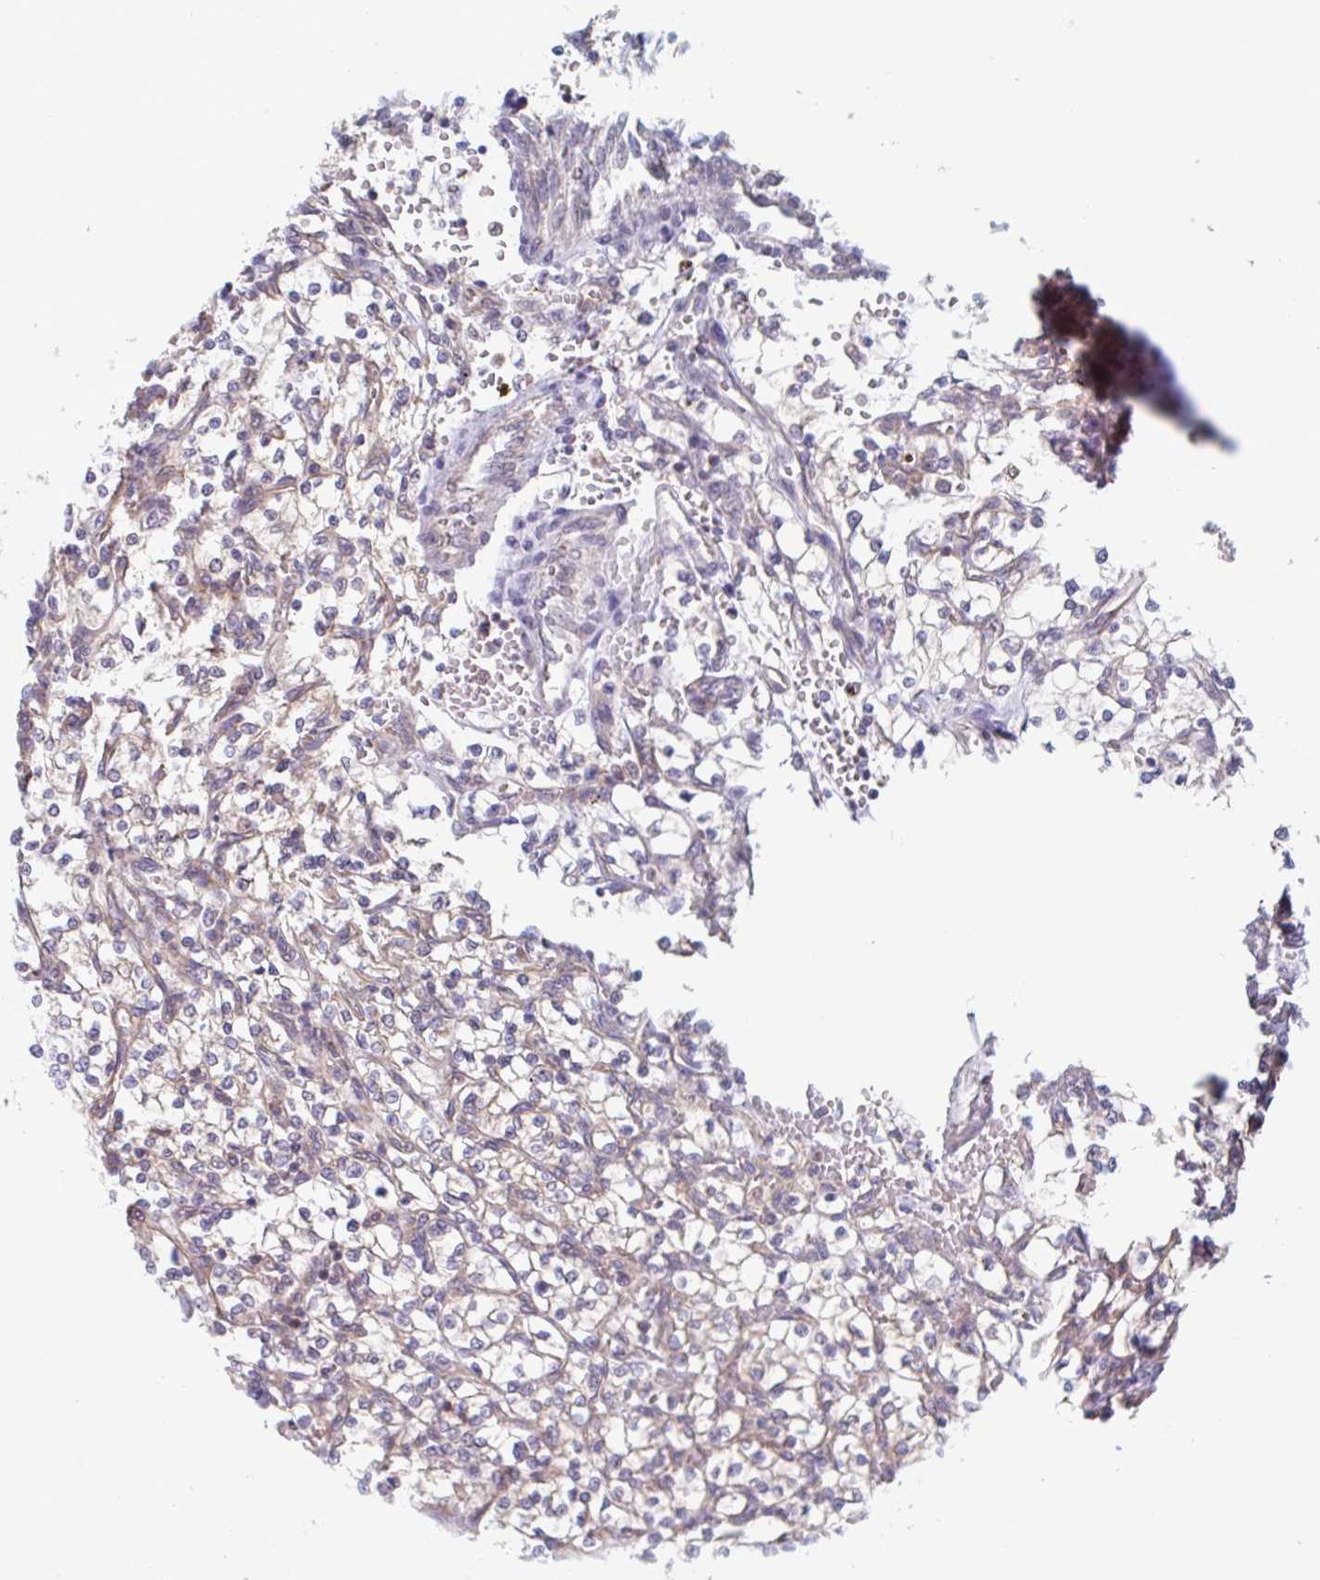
{"staining": {"intensity": "weak", "quantity": "<25%", "location": "cytoplasmic/membranous"}, "tissue": "renal cancer", "cell_type": "Tumor cells", "image_type": "cancer", "snomed": [{"axis": "morphology", "description": "Adenocarcinoma, NOS"}, {"axis": "topography", "description": "Kidney"}], "caption": "An immunohistochemistry (IHC) histopathology image of adenocarcinoma (renal) is shown. There is no staining in tumor cells of adenocarcinoma (renal).", "gene": "SURF1", "patient": {"sex": "female", "age": 64}}